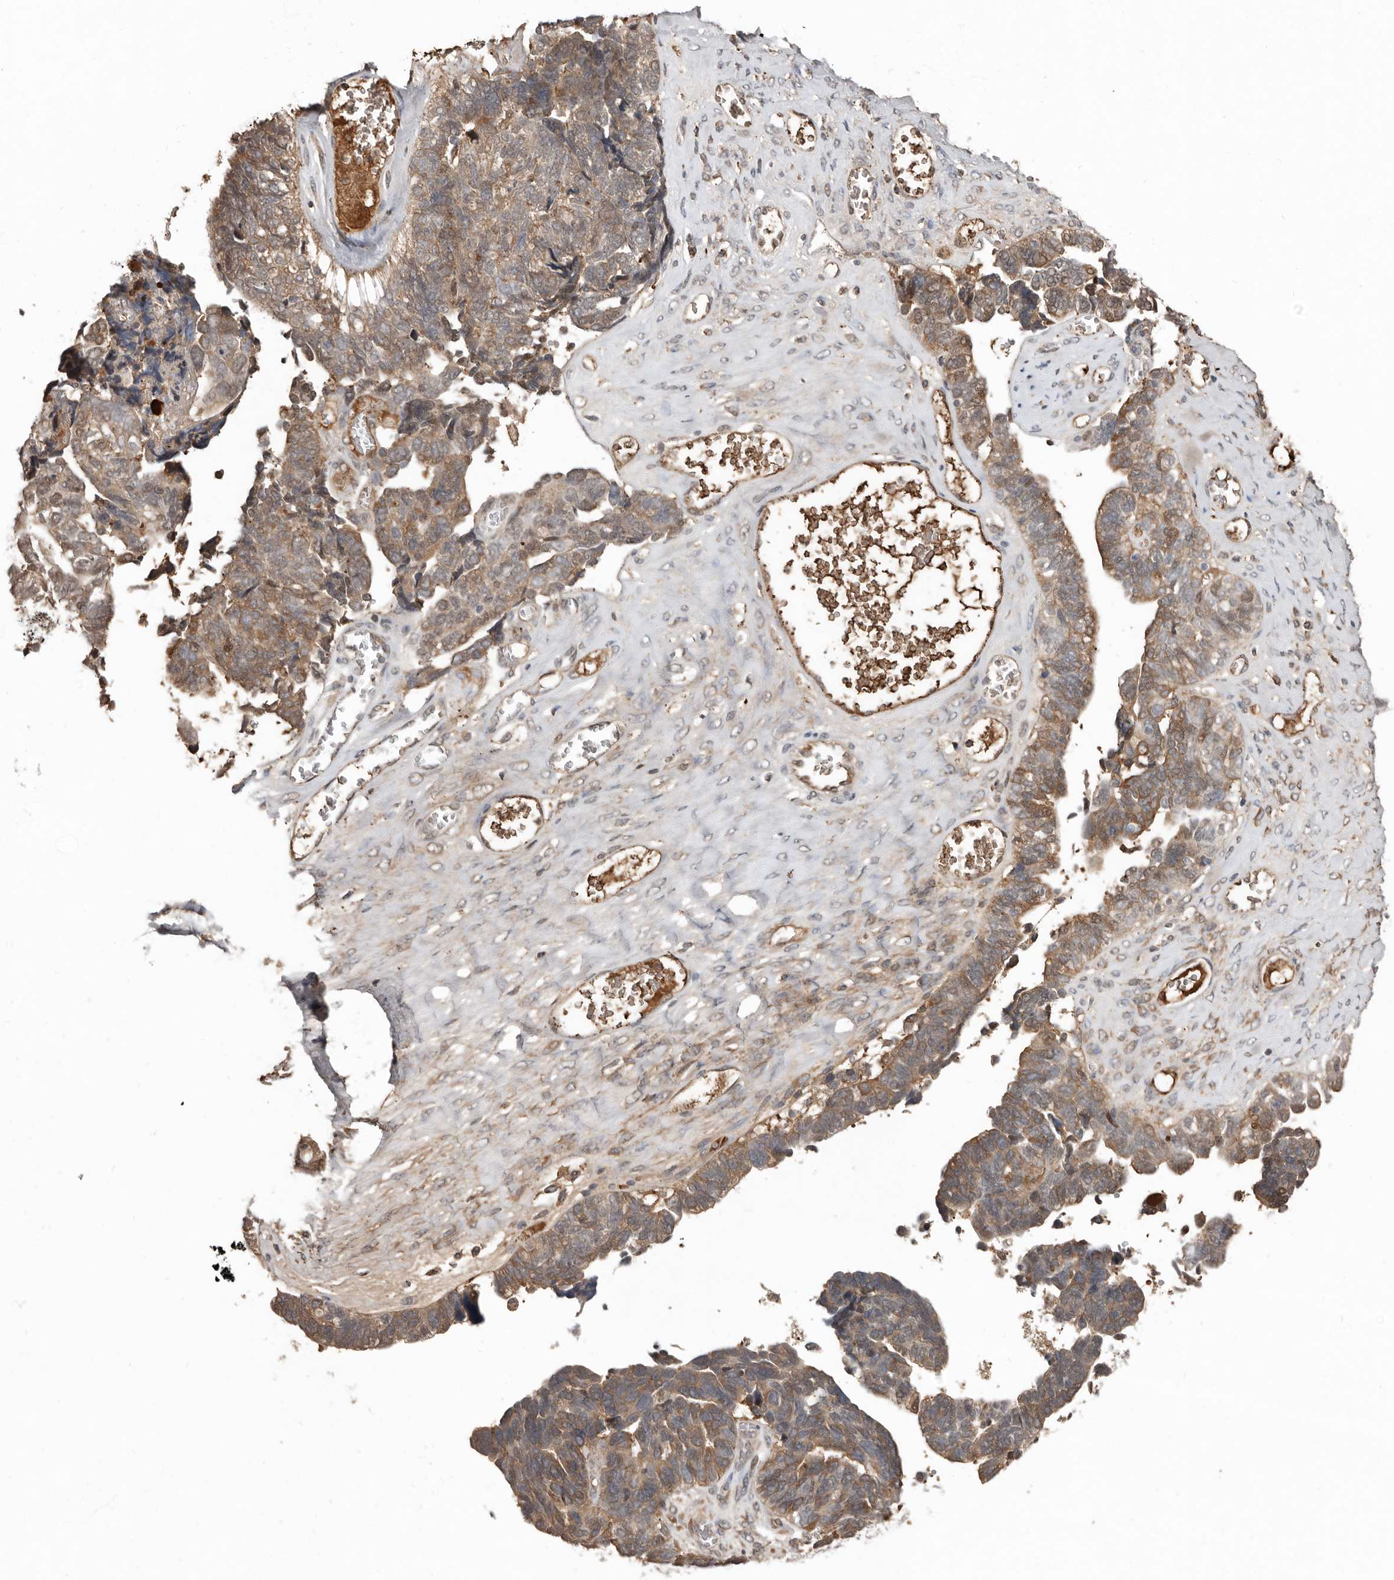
{"staining": {"intensity": "moderate", "quantity": ">75%", "location": "cytoplasmic/membranous,nuclear"}, "tissue": "ovarian cancer", "cell_type": "Tumor cells", "image_type": "cancer", "snomed": [{"axis": "morphology", "description": "Cystadenocarcinoma, serous, NOS"}, {"axis": "topography", "description": "Ovary"}], "caption": "IHC histopathology image of neoplastic tissue: human ovarian serous cystadenocarcinoma stained using IHC shows medium levels of moderate protein expression localized specifically in the cytoplasmic/membranous and nuclear of tumor cells, appearing as a cytoplasmic/membranous and nuclear brown color.", "gene": "LRGUK", "patient": {"sex": "female", "age": 79}}